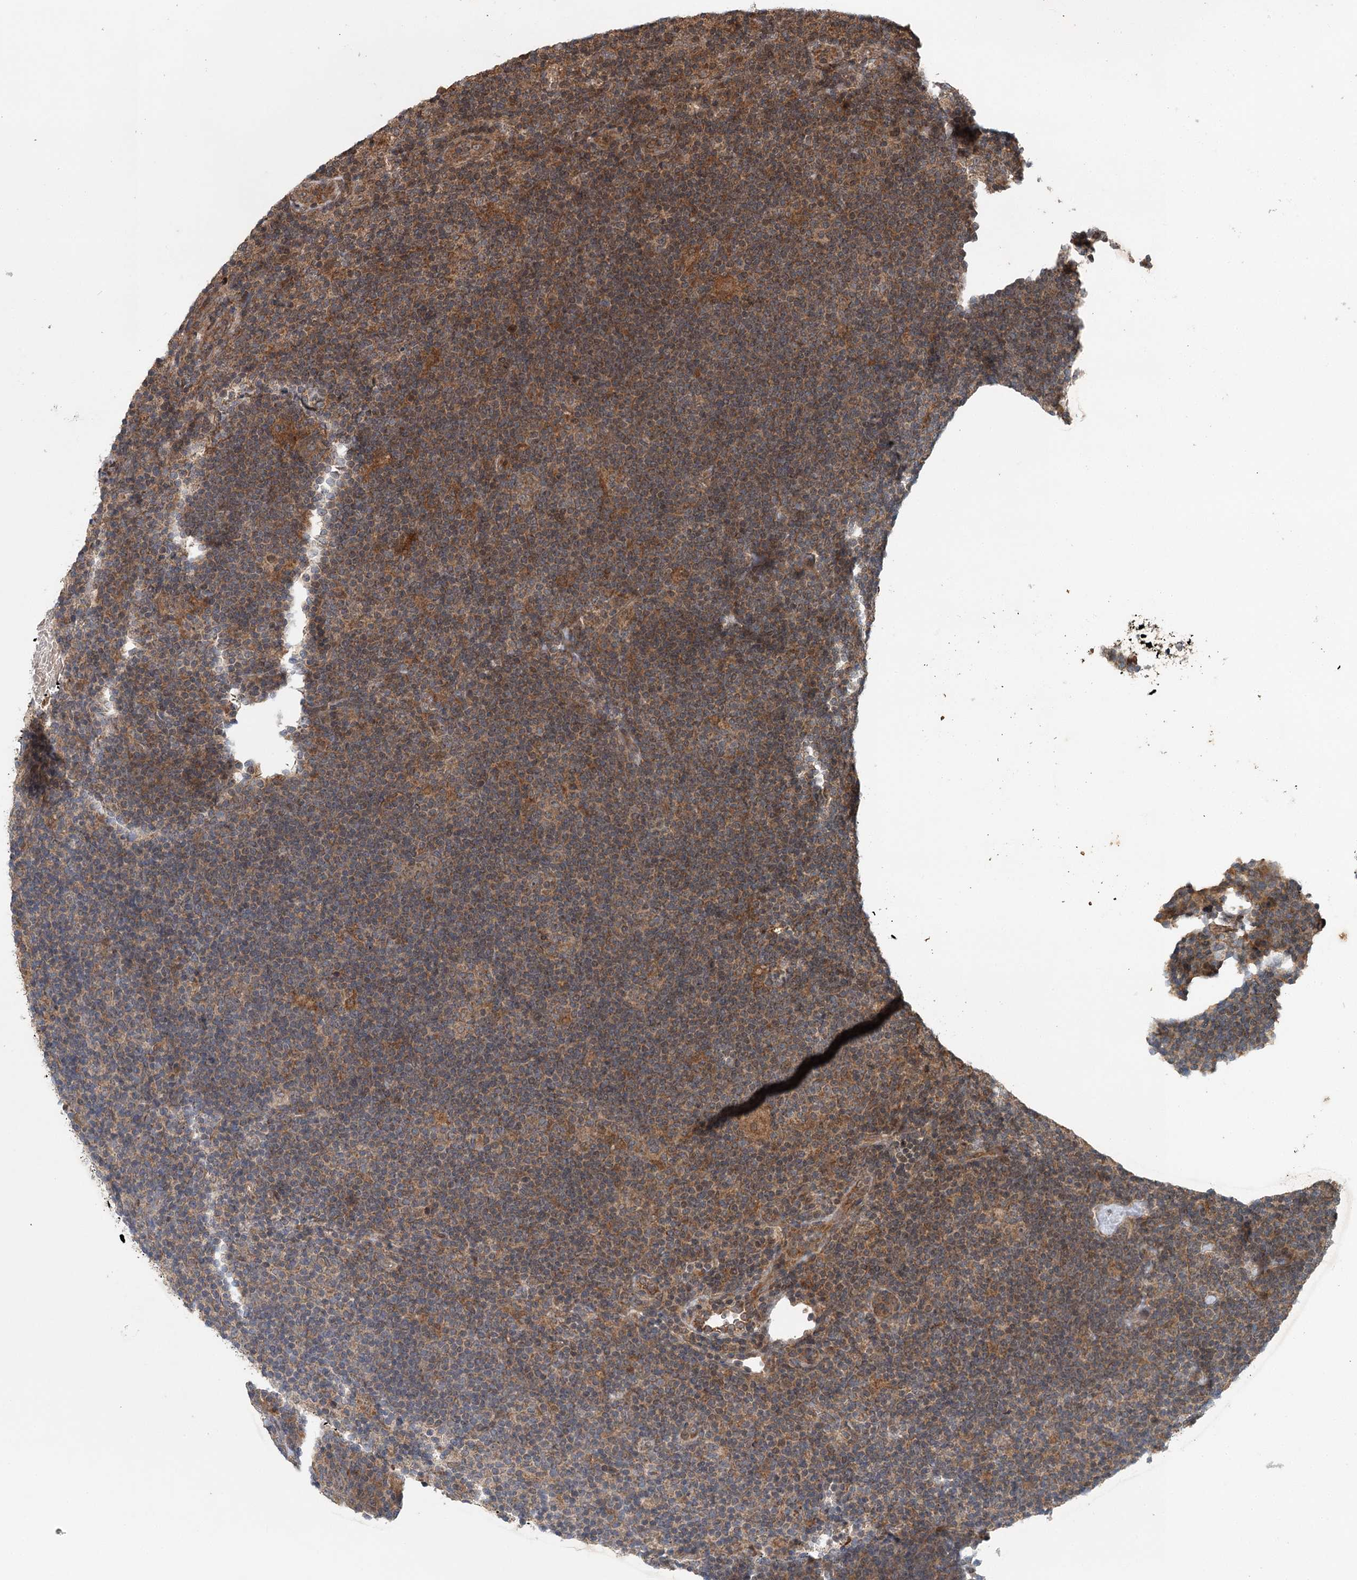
{"staining": {"intensity": "moderate", "quantity": ">75%", "location": "cytoplasmic/membranous"}, "tissue": "lymphoma", "cell_type": "Tumor cells", "image_type": "cancer", "snomed": [{"axis": "morphology", "description": "Hodgkin's disease, NOS"}, {"axis": "topography", "description": "Lymph node"}], "caption": "Brown immunohistochemical staining in lymphoma reveals moderate cytoplasmic/membranous staining in approximately >75% of tumor cells.", "gene": "INSIG2", "patient": {"sex": "female", "age": 57}}